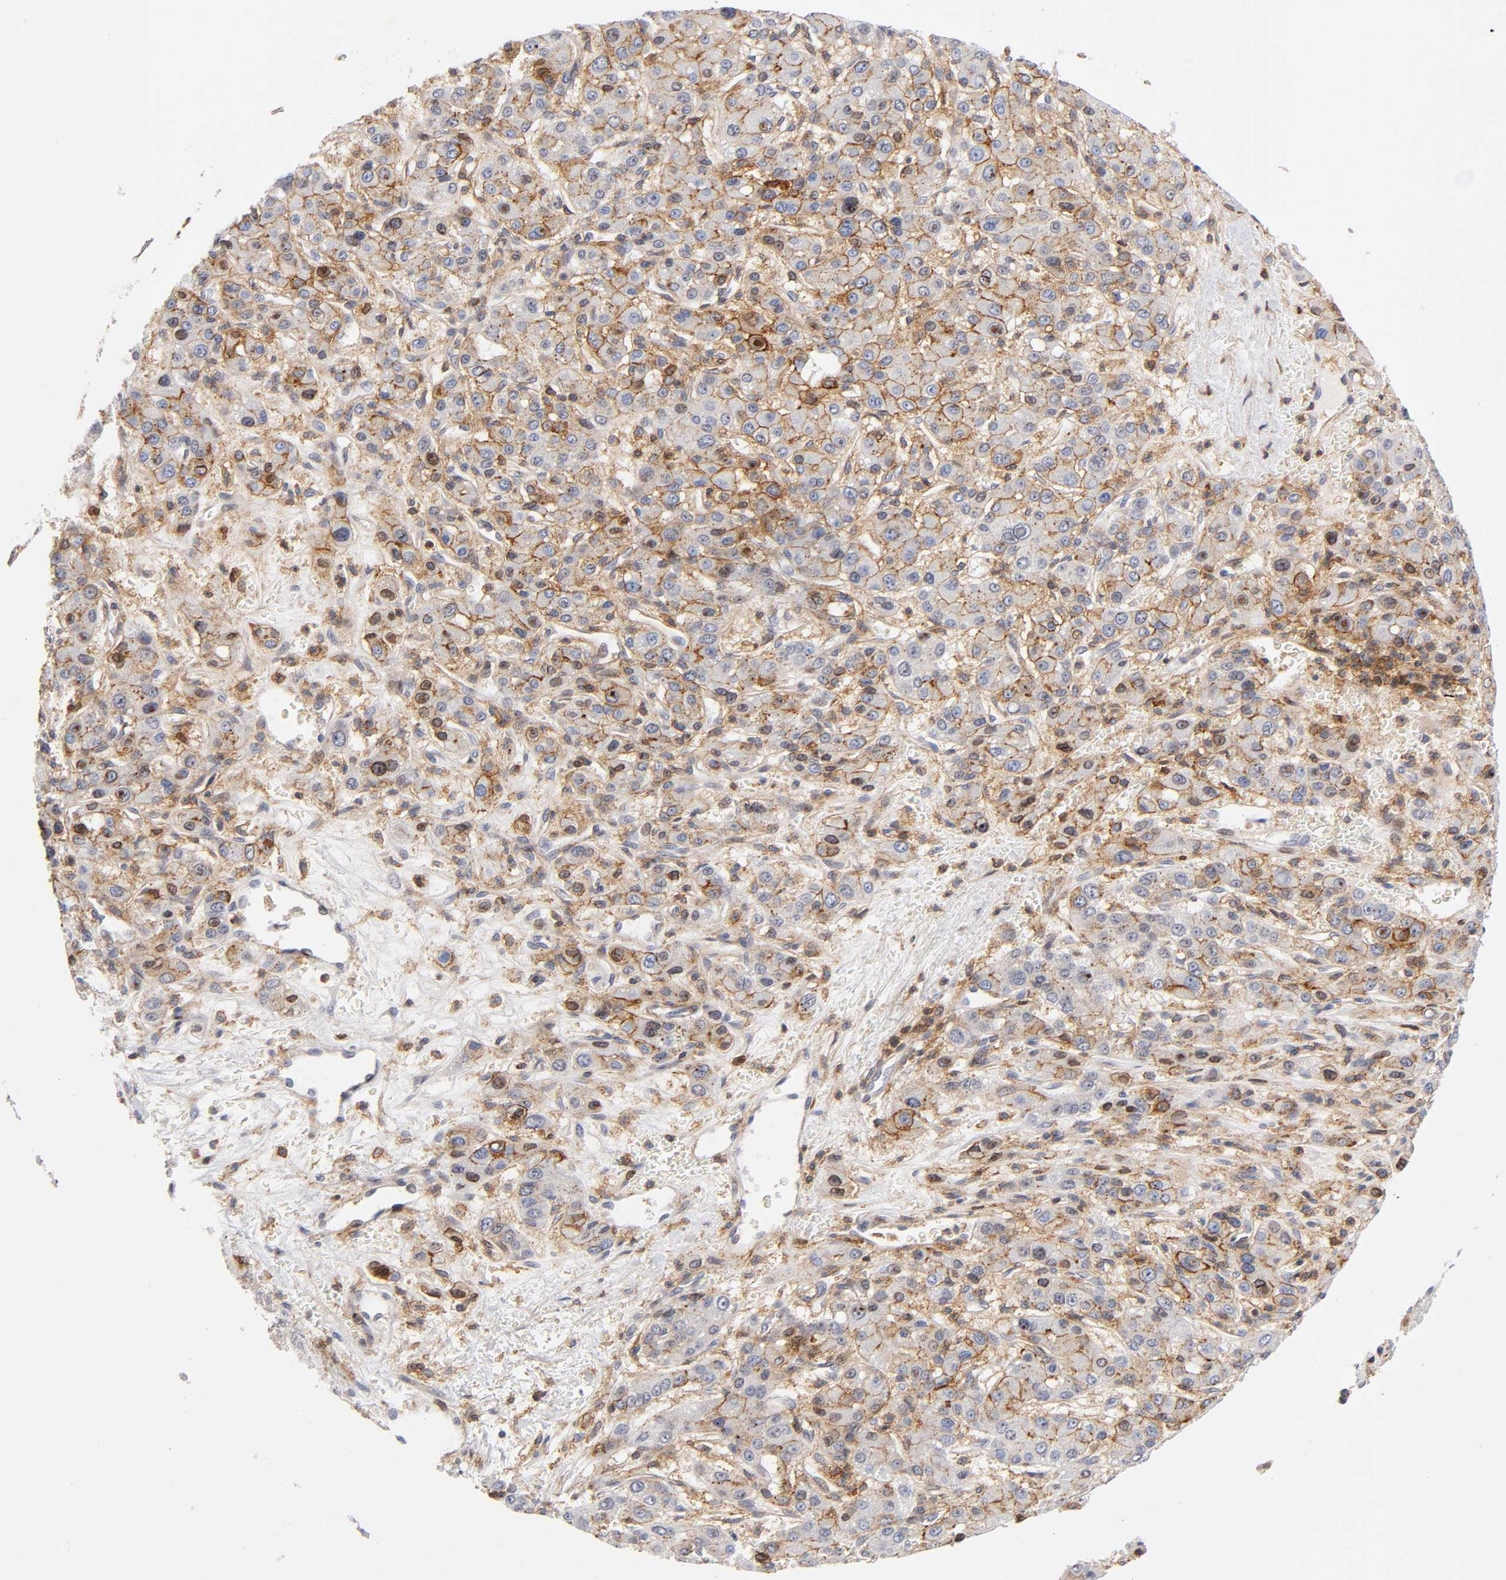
{"staining": {"intensity": "moderate", "quantity": ">75%", "location": "cytoplasmic/membranous"}, "tissue": "liver cancer", "cell_type": "Tumor cells", "image_type": "cancer", "snomed": [{"axis": "morphology", "description": "Carcinoma, Hepatocellular, NOS"}, {"axis": "topography", "description": "Liver"}], "caption": "Immunohistochemical staining of liver hepatocellular carcinoma exhibits medium levels of moderate cytoplasmic/membranous expression in approximately >75% of tumor cells. The protein of interest is stained brown, and the nuclei are stained in blue (DAB IHC with brightfield microscopy, high magnification).", "gene": "ANXA7", "patient": {"sex": "male", "age": 55}}